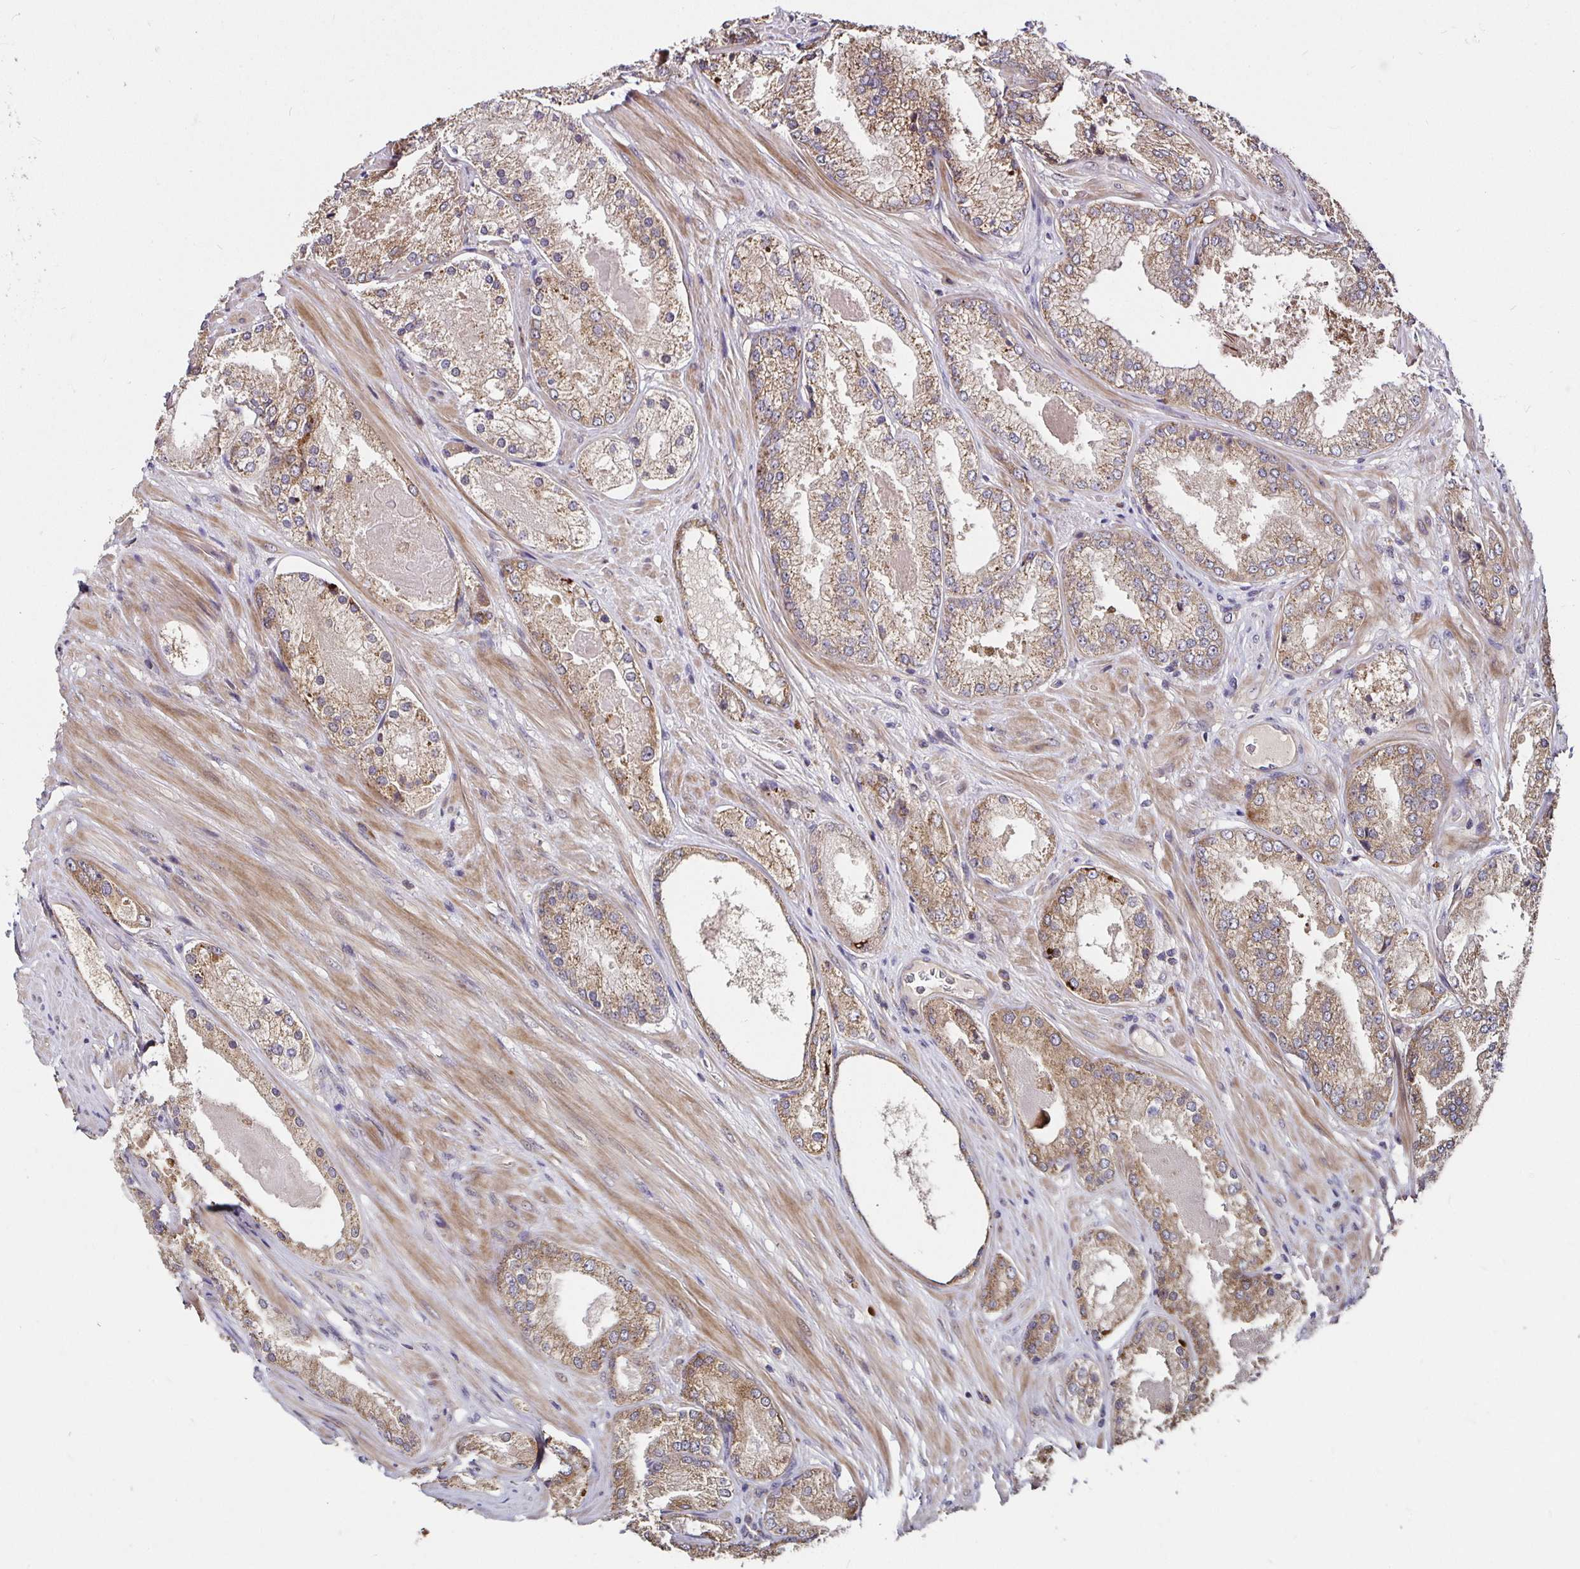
{"staining": {"intensity": "moderate", "quantity": ">75%", "location": "cytoplasmic/membranous"}, "tissue": "prostate cancer", "cell_type": "Tumor cells", "image_type": "cancer", "snomed": [{"axis": "morphology", "description": "Adenocarcinoma, Low grade"}, {"axis": "topography", "description": "Prostate"}], "caption": "A medium amount of moderate cytoplasmic/membranous positivity is appreciated in approximately >75% of tumor cells in adenocarcinoma (low-grade) (prostate) tissue. Using DAB (brown) and hematoxylin (blue) stains, captured at high magnification using brightfield microscopy.", "gene": "MLST8", "patient": {"sex": "male", "age": 68}}